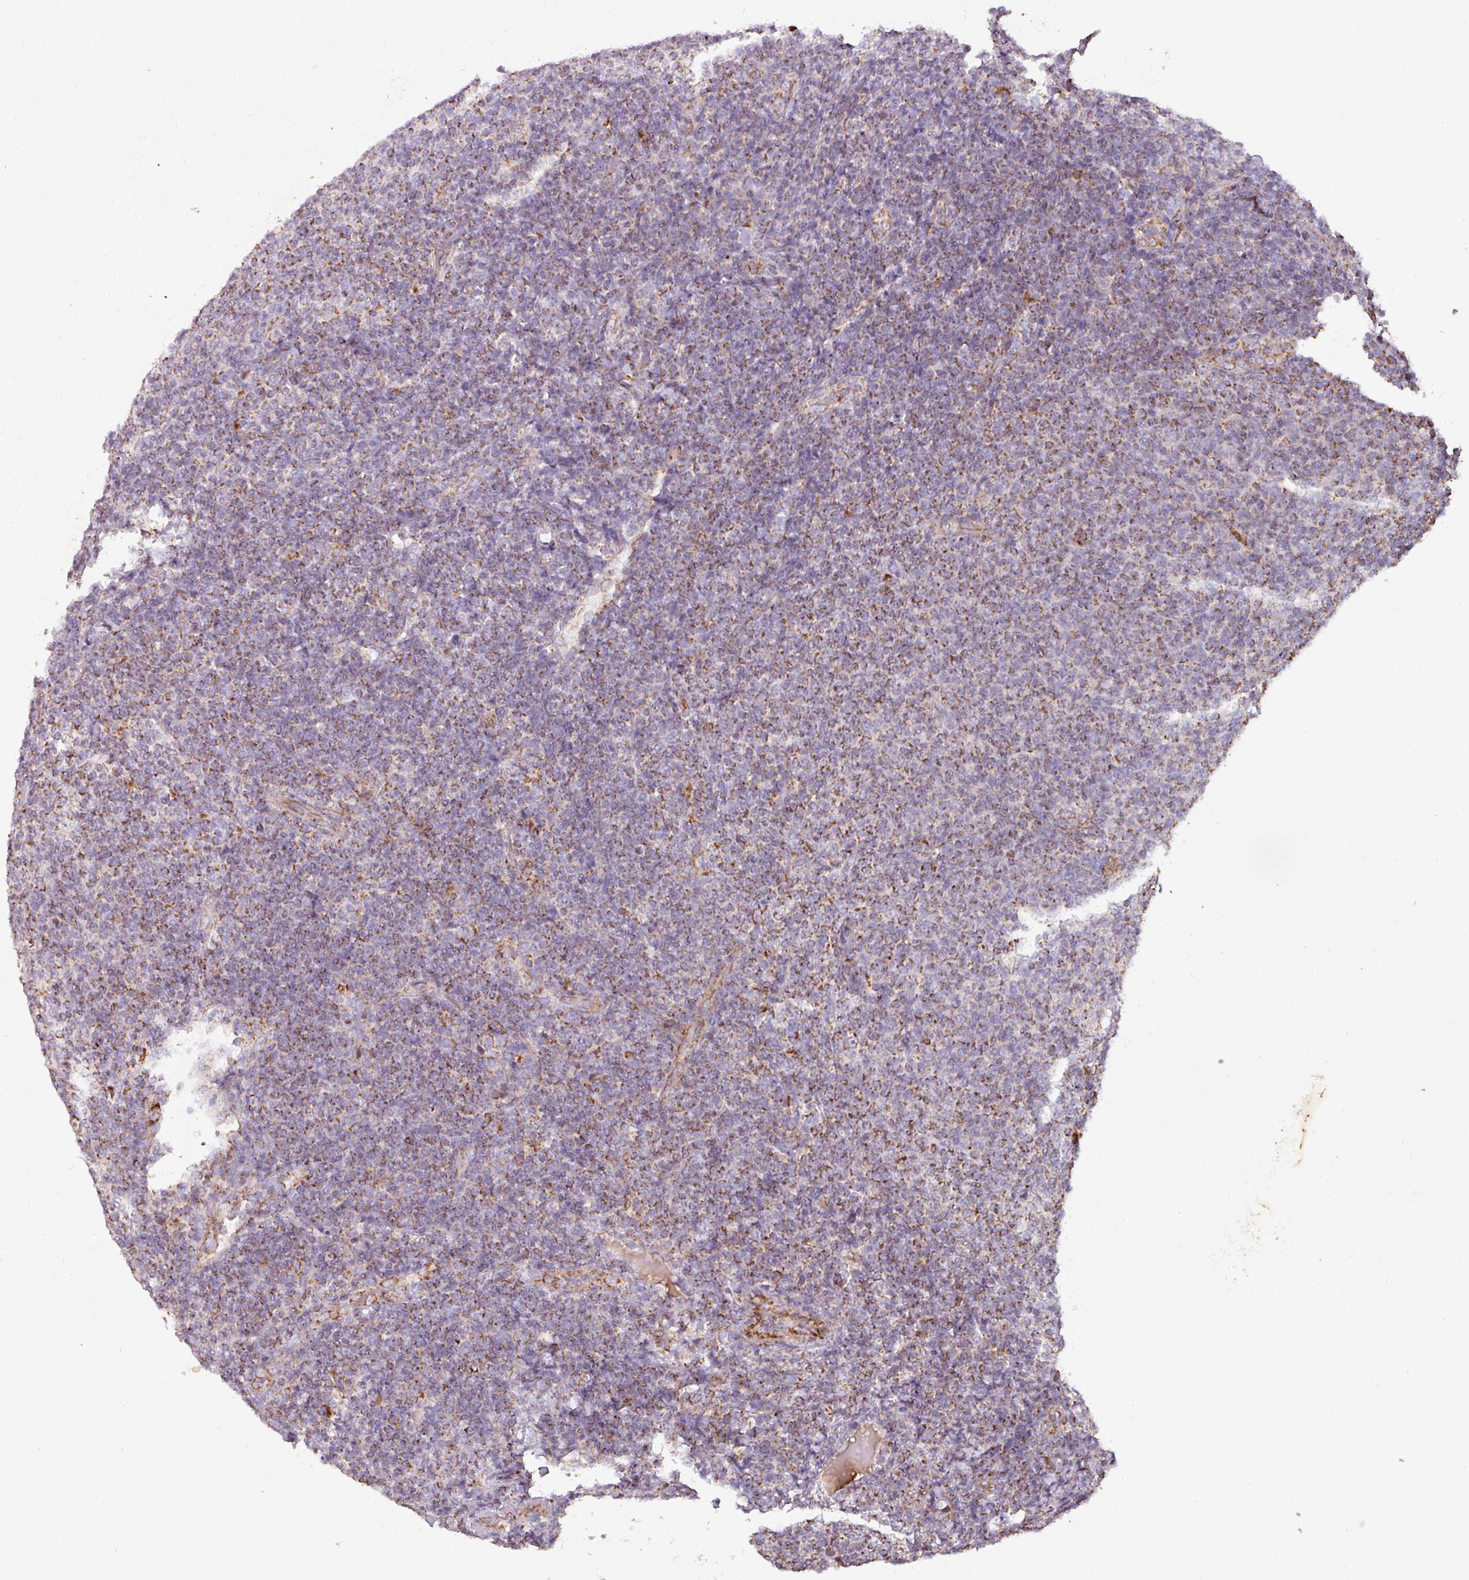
{"staining": {"intensity": "moderate", "quantity": "25%-75%", "location": "cytoplasmic/membranous"}, "tissue": "lymphoma", "cell_type": "Tumor cells", "image_type": "cancer", "snomed": [{"axis": "morphology", "description": "Malignant lymphoma, non-Hodgkin's type, Low grade"}, {"axis": "topography", "description": "Lymph node"}], "caption": "This is a histology image of immunohistochemistry (IHC) staining of low-grade malignant lymphoma, non-Hodgkin's type, which shows moderate expression in the cytoplasmic/membranous of tumor cells.", "gene": "SQOR", "patient": {"sex": "male", "age": 66}}